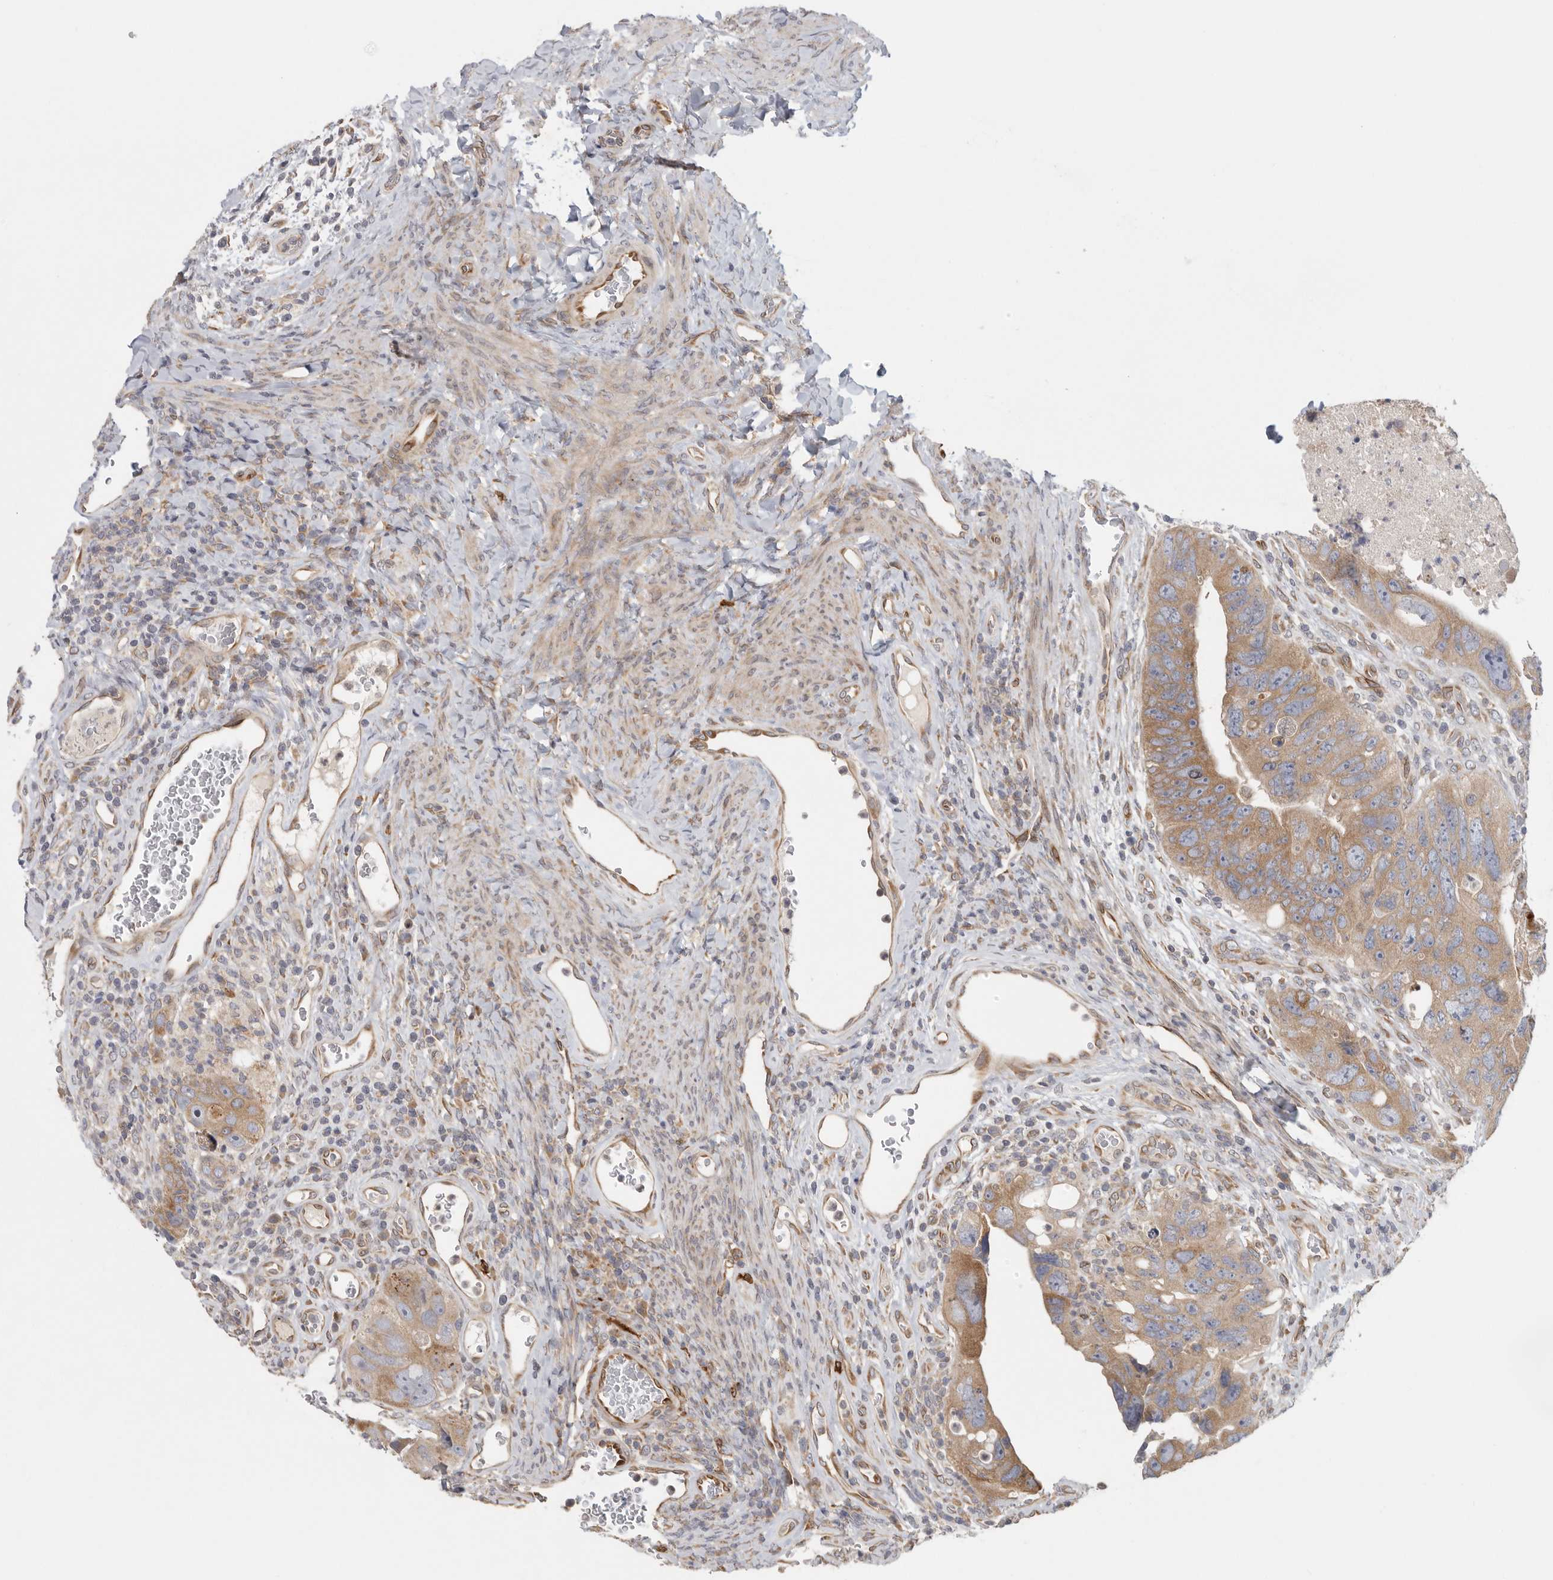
{"staining": {"intensity": "moderate", "quantity": ">75%", "location": "cytoplasmic/membranous"}, "tissue": "colorectal cancer", "cell_type": "Tumor cells", "image_type": "cancer", "snomed": [{"axis": "morphology", "description": "Adenocarcinoma, NOS"}, {"axis": "topography", "description": "Rectum"}], "caption": "IHC histopathology image of human colorectal adenocarcinoma stained for a protein (brown), which reveals medium levels of moderate cytoplasmic/membranous staining in about >75% of tumor cells.", "gene": "BCAP29", "patient": {"sex": "male", "age": 59}}